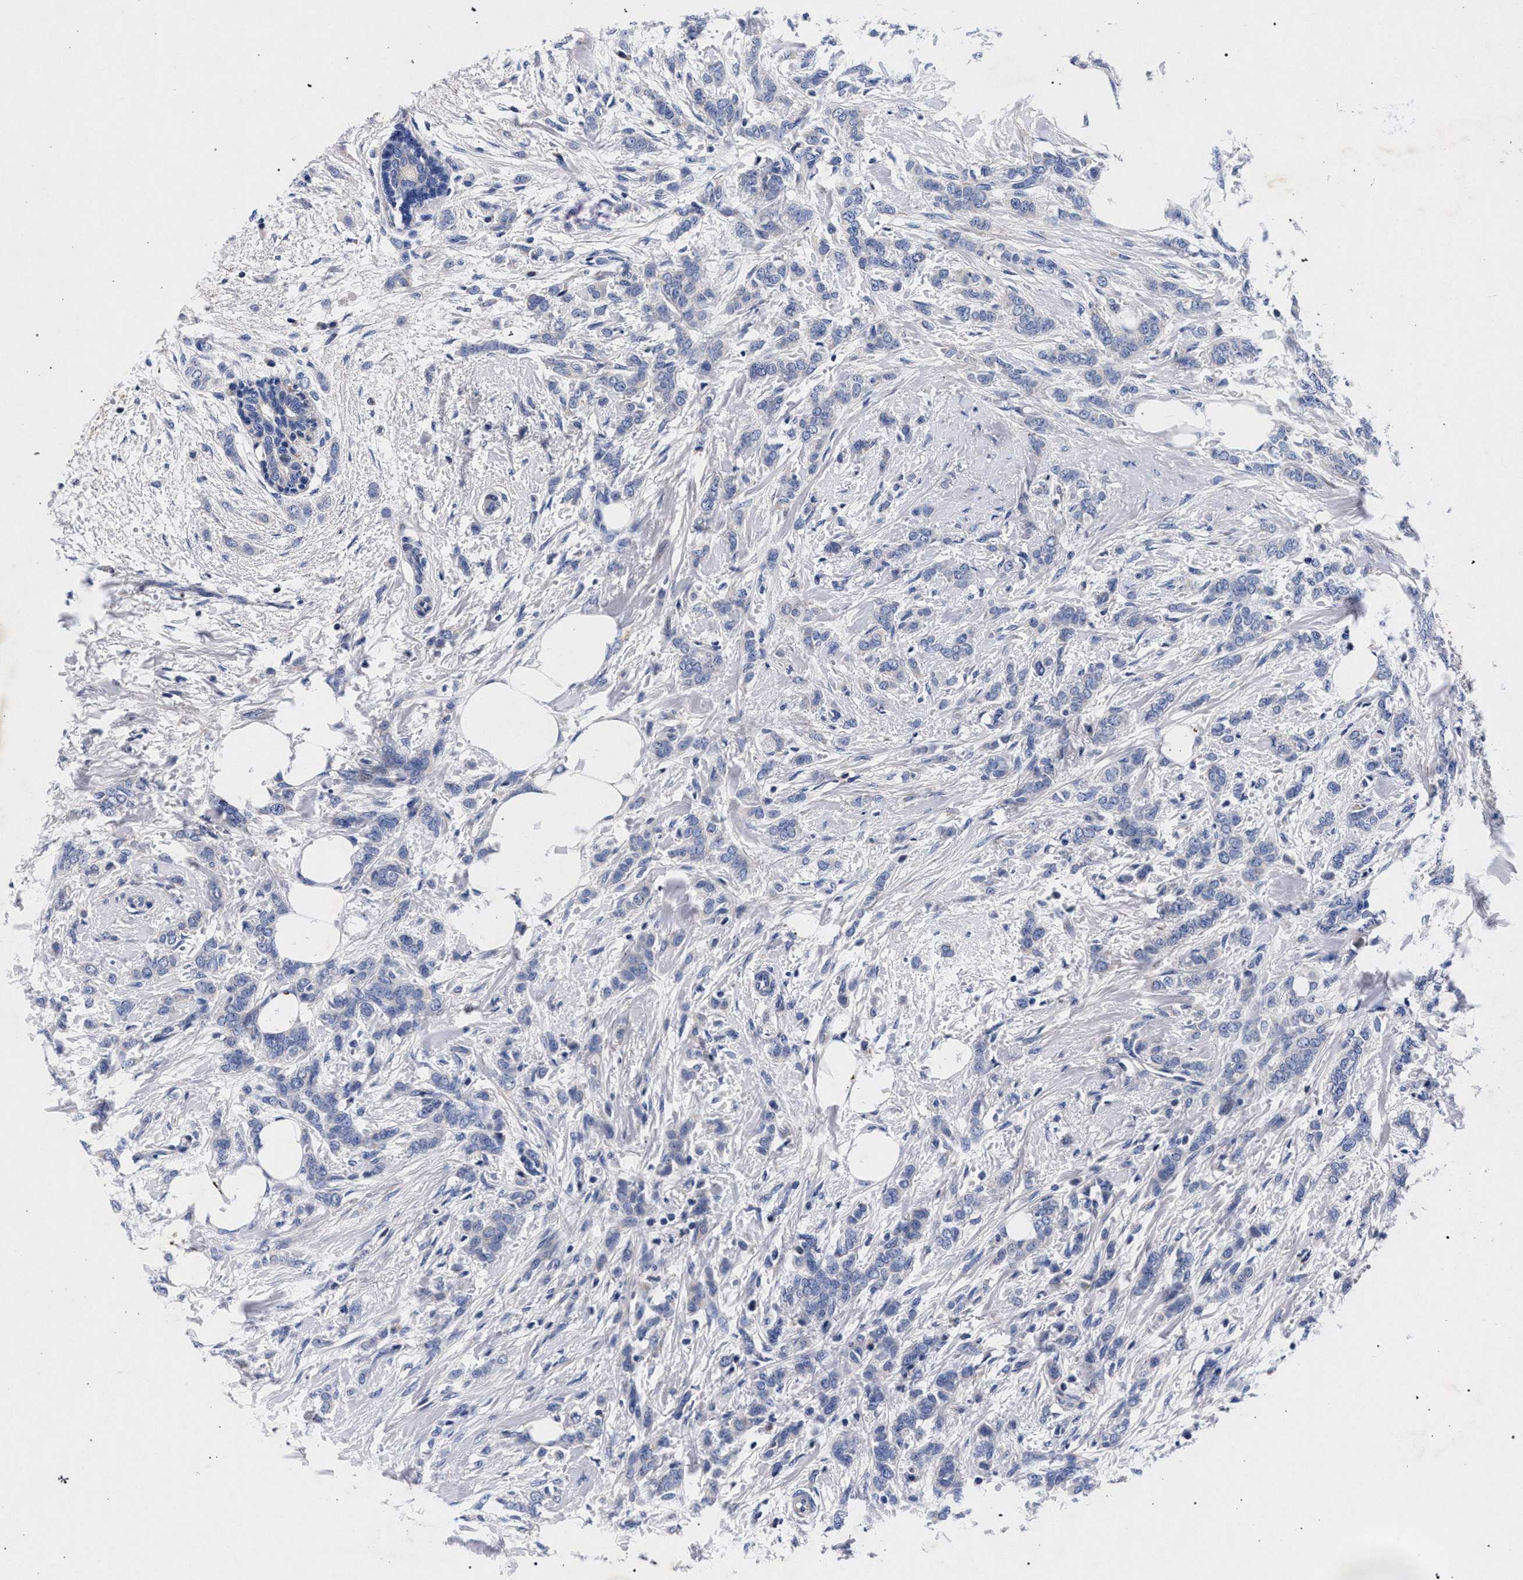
{"staining": {"intensity": "negative", "quantity": "none", "location": "none"}, "tissue": "breast cancer", "cell_type": "Tumor cells", "image_type": "cancer", "snomed": [{"axis": "morphology", "description": "Lobular carcinoma, in situ"}, {"axis": "morphology", "description": "Lobular carcinoma"}, {"axis": "topography", "description": "Breast"}], "caption": "Human breast cancer (lobular carcinoma) stained for a protein using immunohistochemistry reveals no expression in tumor cells.", "gene": "HSD17B14", "patient": {"sex": "female", "age": 41}}